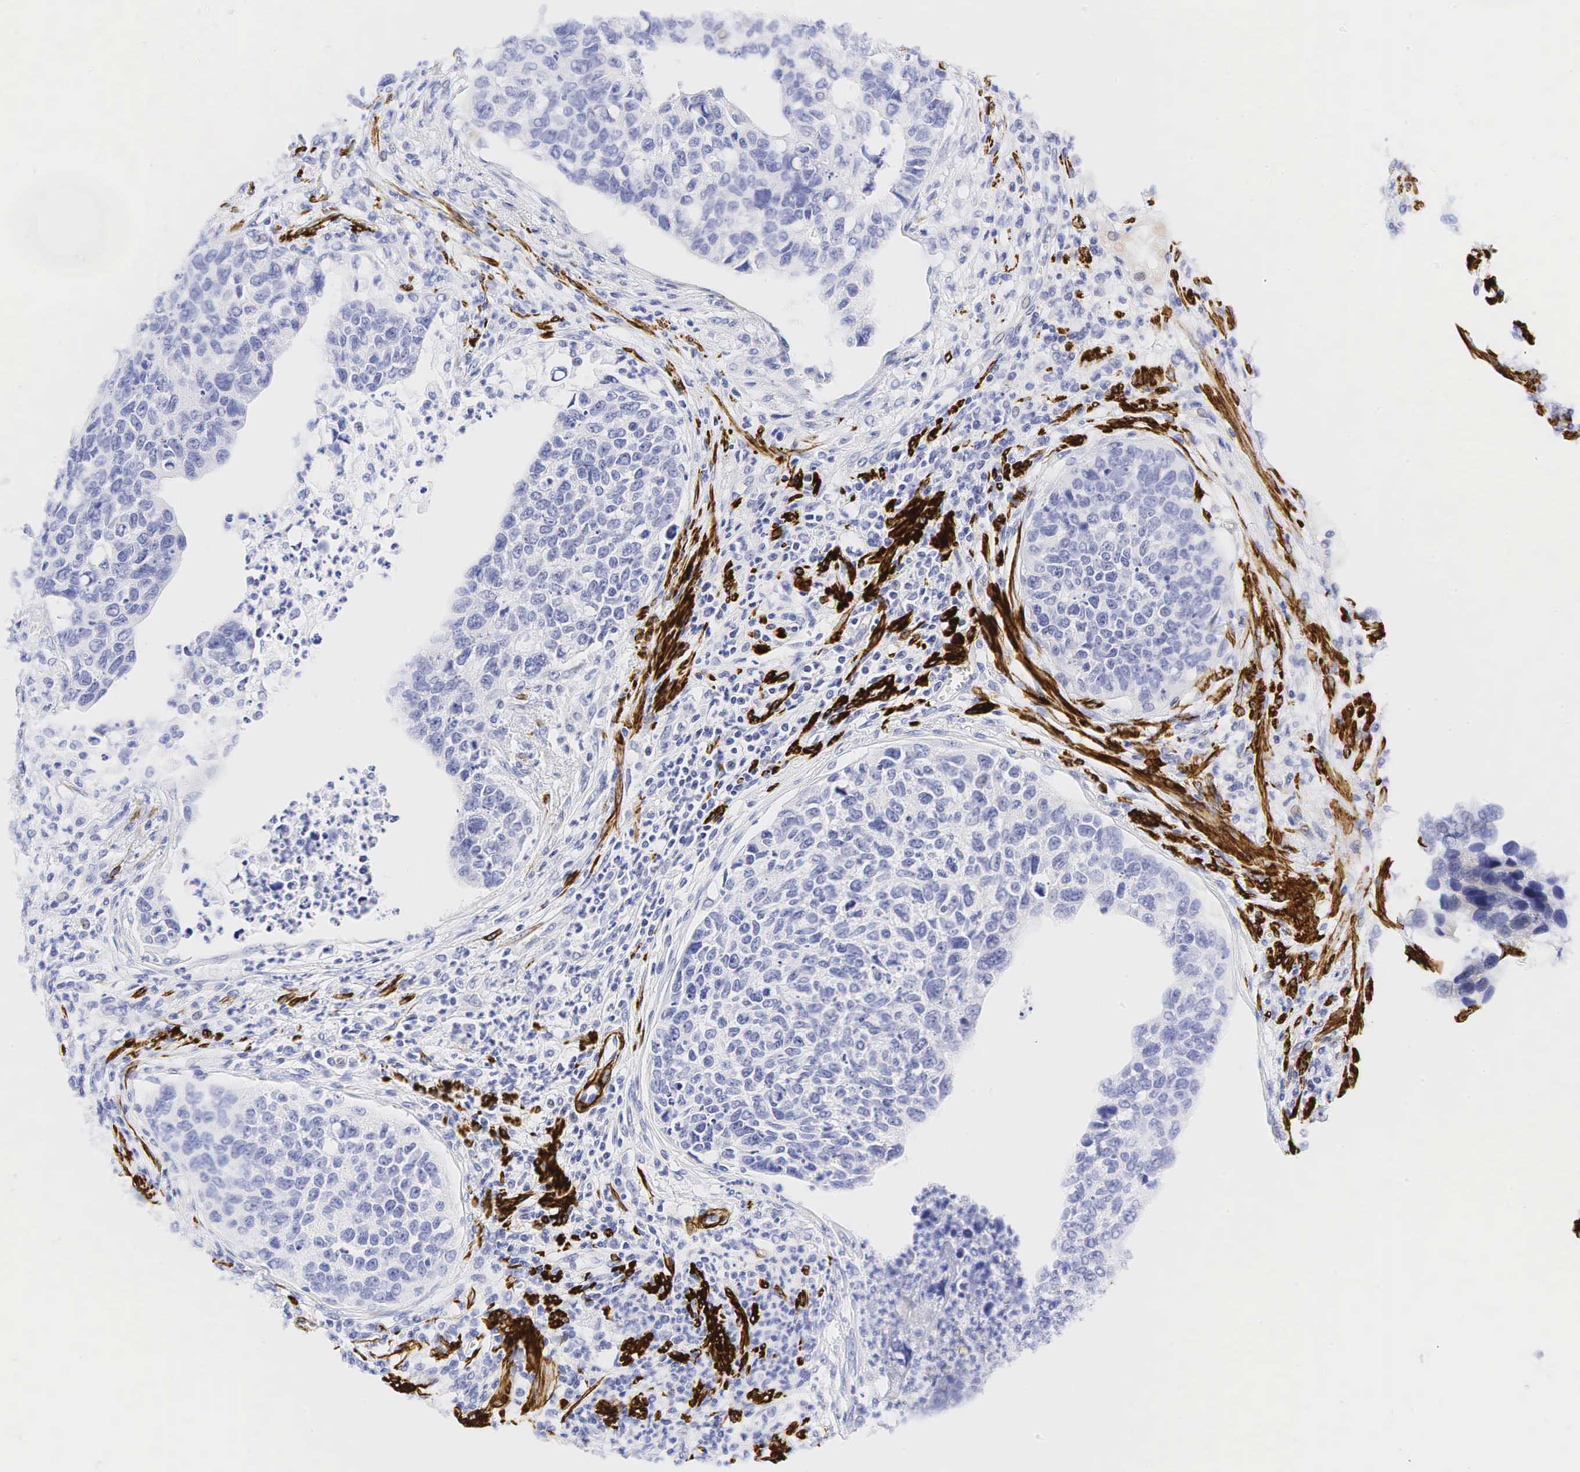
{"staining": {"intensity": "negative", "quantity": "none", "location": "none"}, "tissue": "urothelial cancer", "cell_type": "Tumor cells", "image_type": "cancer", "snomed": [{"axis": "morphology", "description": "Urothelial carcinoma, High grade"}, {"axis": "topography", "description": "Urinary bladder"}], "caption": "Immunohistochemistry histopathology image of urothelial cancer stained for a protein (brown), which shows no positivity in tumor cells.", "gene": "CALD1", "patient": {"sex": "male", "age": 81}}